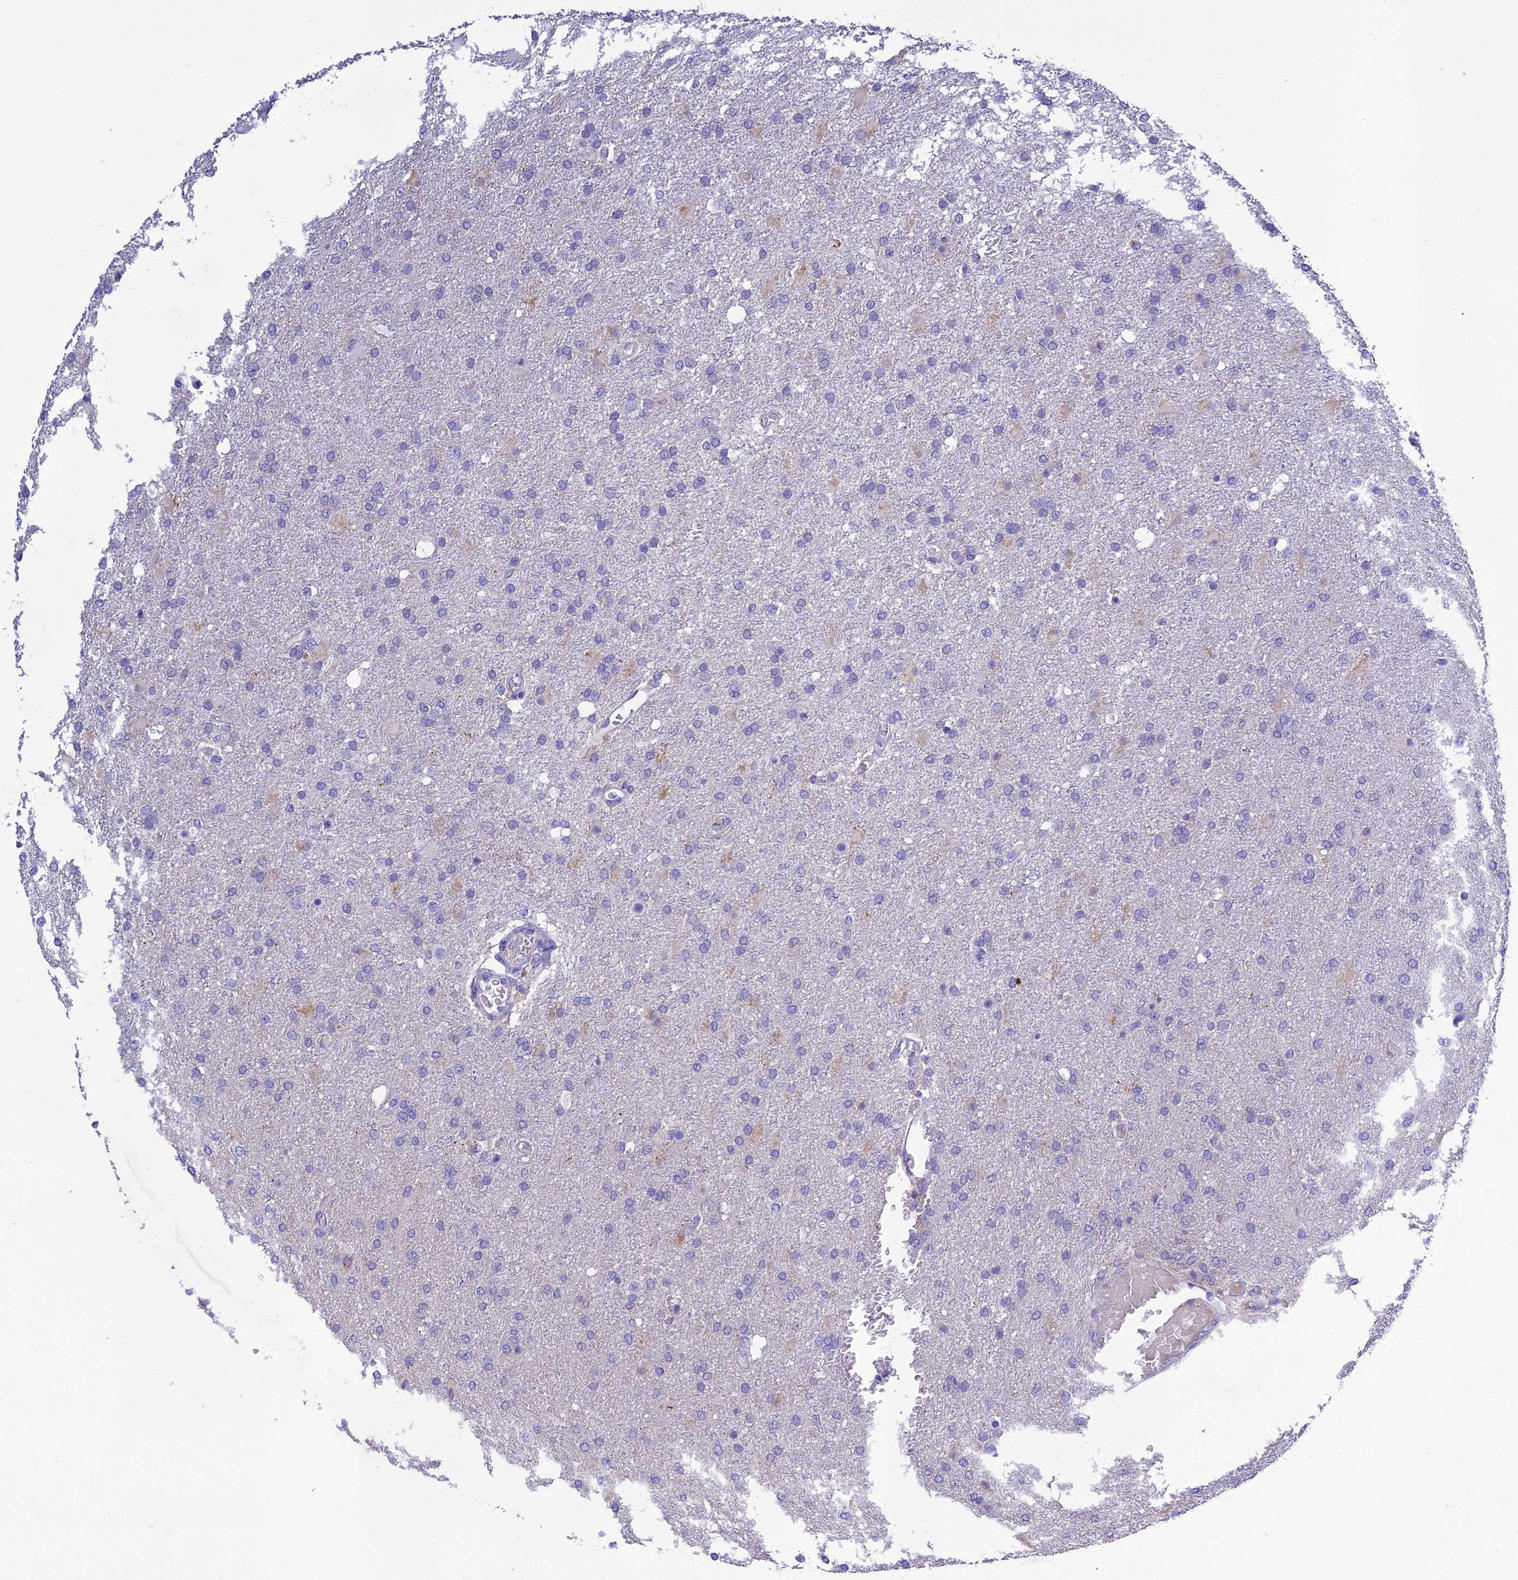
{"staining": {"intensity": "negative", "quantity": "none", "location": "none"}, "tissue": "glioma", "cell_type": "Tumor cells", "image_type": "cancer", "snomed": [{"axis": "morphology", "description": "Glioma, malignant, High grade"}, {"axis": "topography", "description": "Brain"}], "caption": "A high-resolution photomicrograph shows immunohistochemistry staining of glioma, which displays no significant staining in tumor cells.", "gene": "MS4A5", "patient": {"sex": "female", "age": 74}}